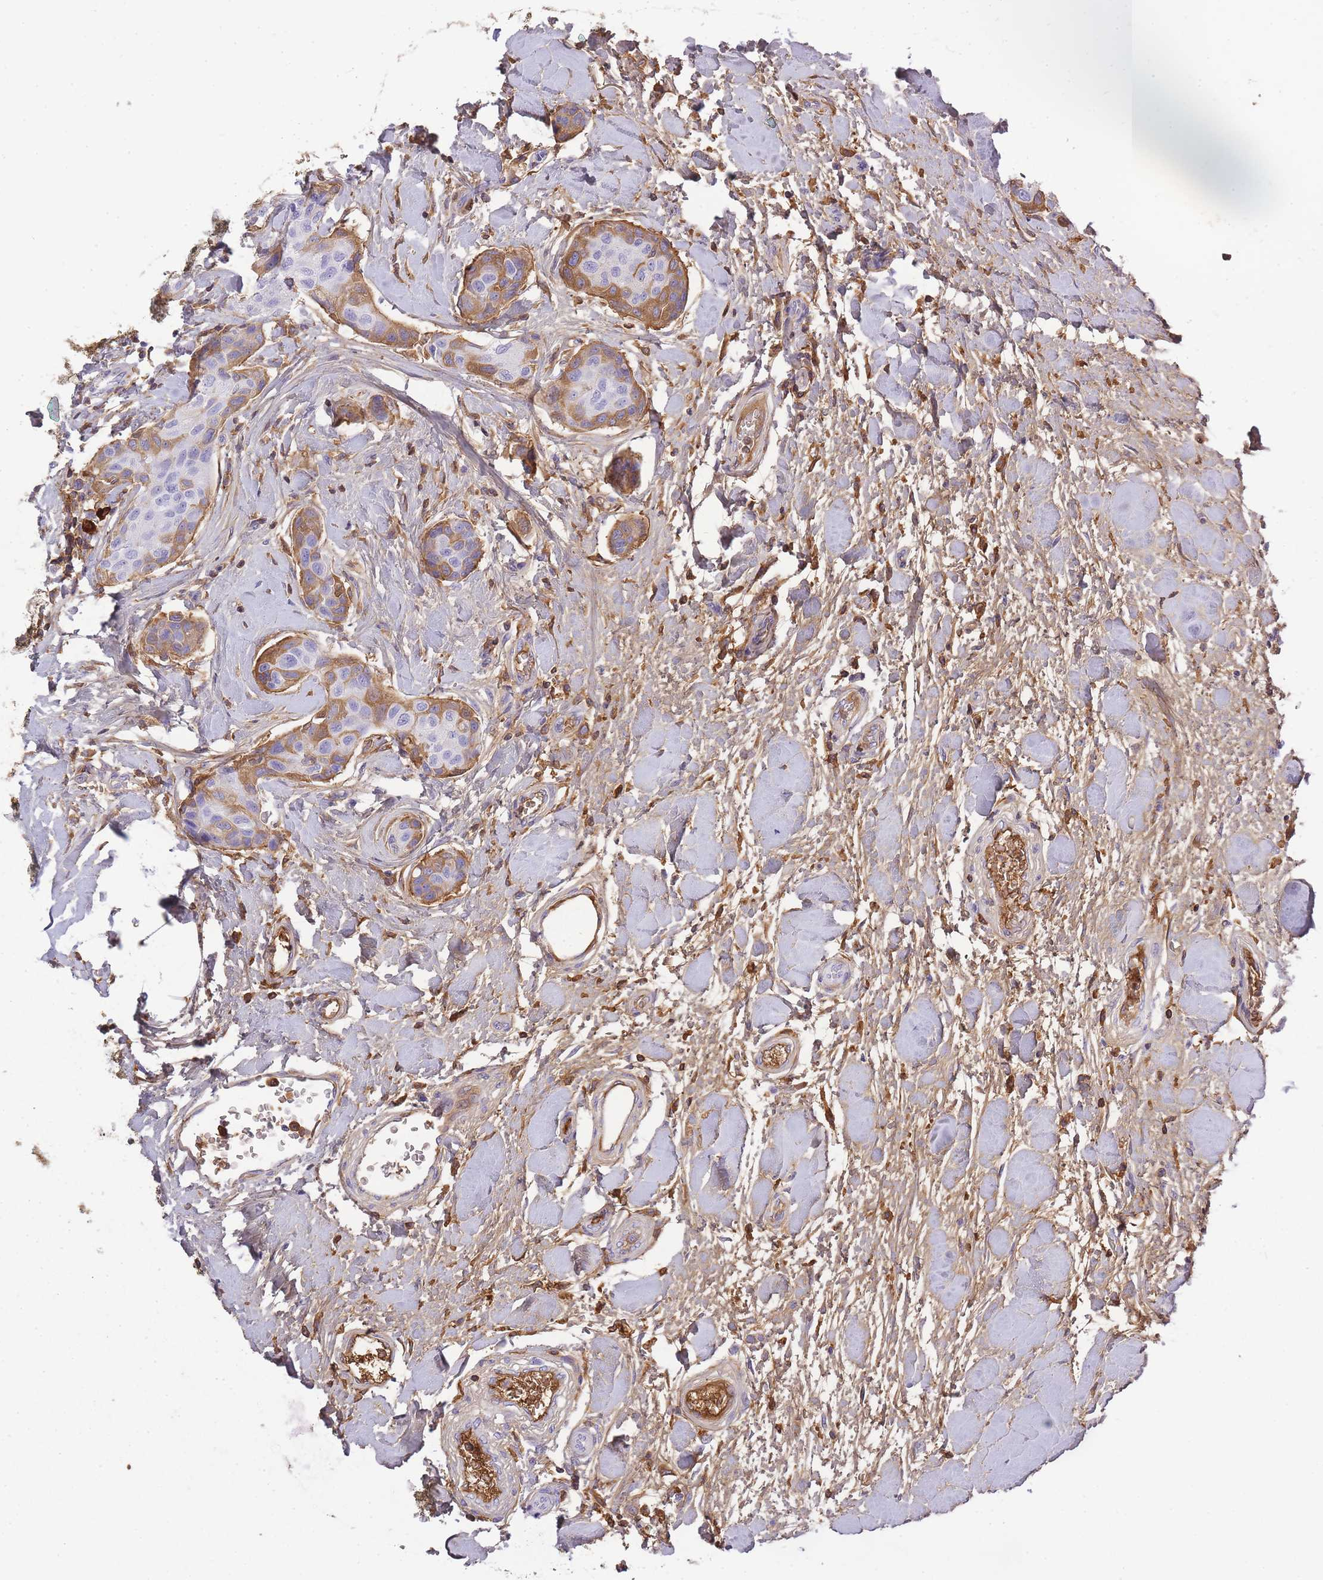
{"staining": {"intensity": "moderate", "quantity": "<25%", "location": "cytoplasmic/membranous"}, "tissue": "breast cancer", "cell_type": "Tumor cells", "image_type": "cancer", "snomed": [{"axis": "morphology", "description": "Duct carcinoma"}, {"axis": "topography", "description": "Breast"}, {"axis": "topography", "description": "Lymph node"}], "caption": "The image reveals staining of breast cancer (intraductal carcinoma), revealing moderate cytoplasmic/membranous protein positivity (brown color) within tumor cells. (DAB (3,3'-diaminobenzidine) = brown stain, brightfield microscopy at high magnification).", "gene": "IGKV1D-42", "patient": {"sex": "female", "age": 80}}